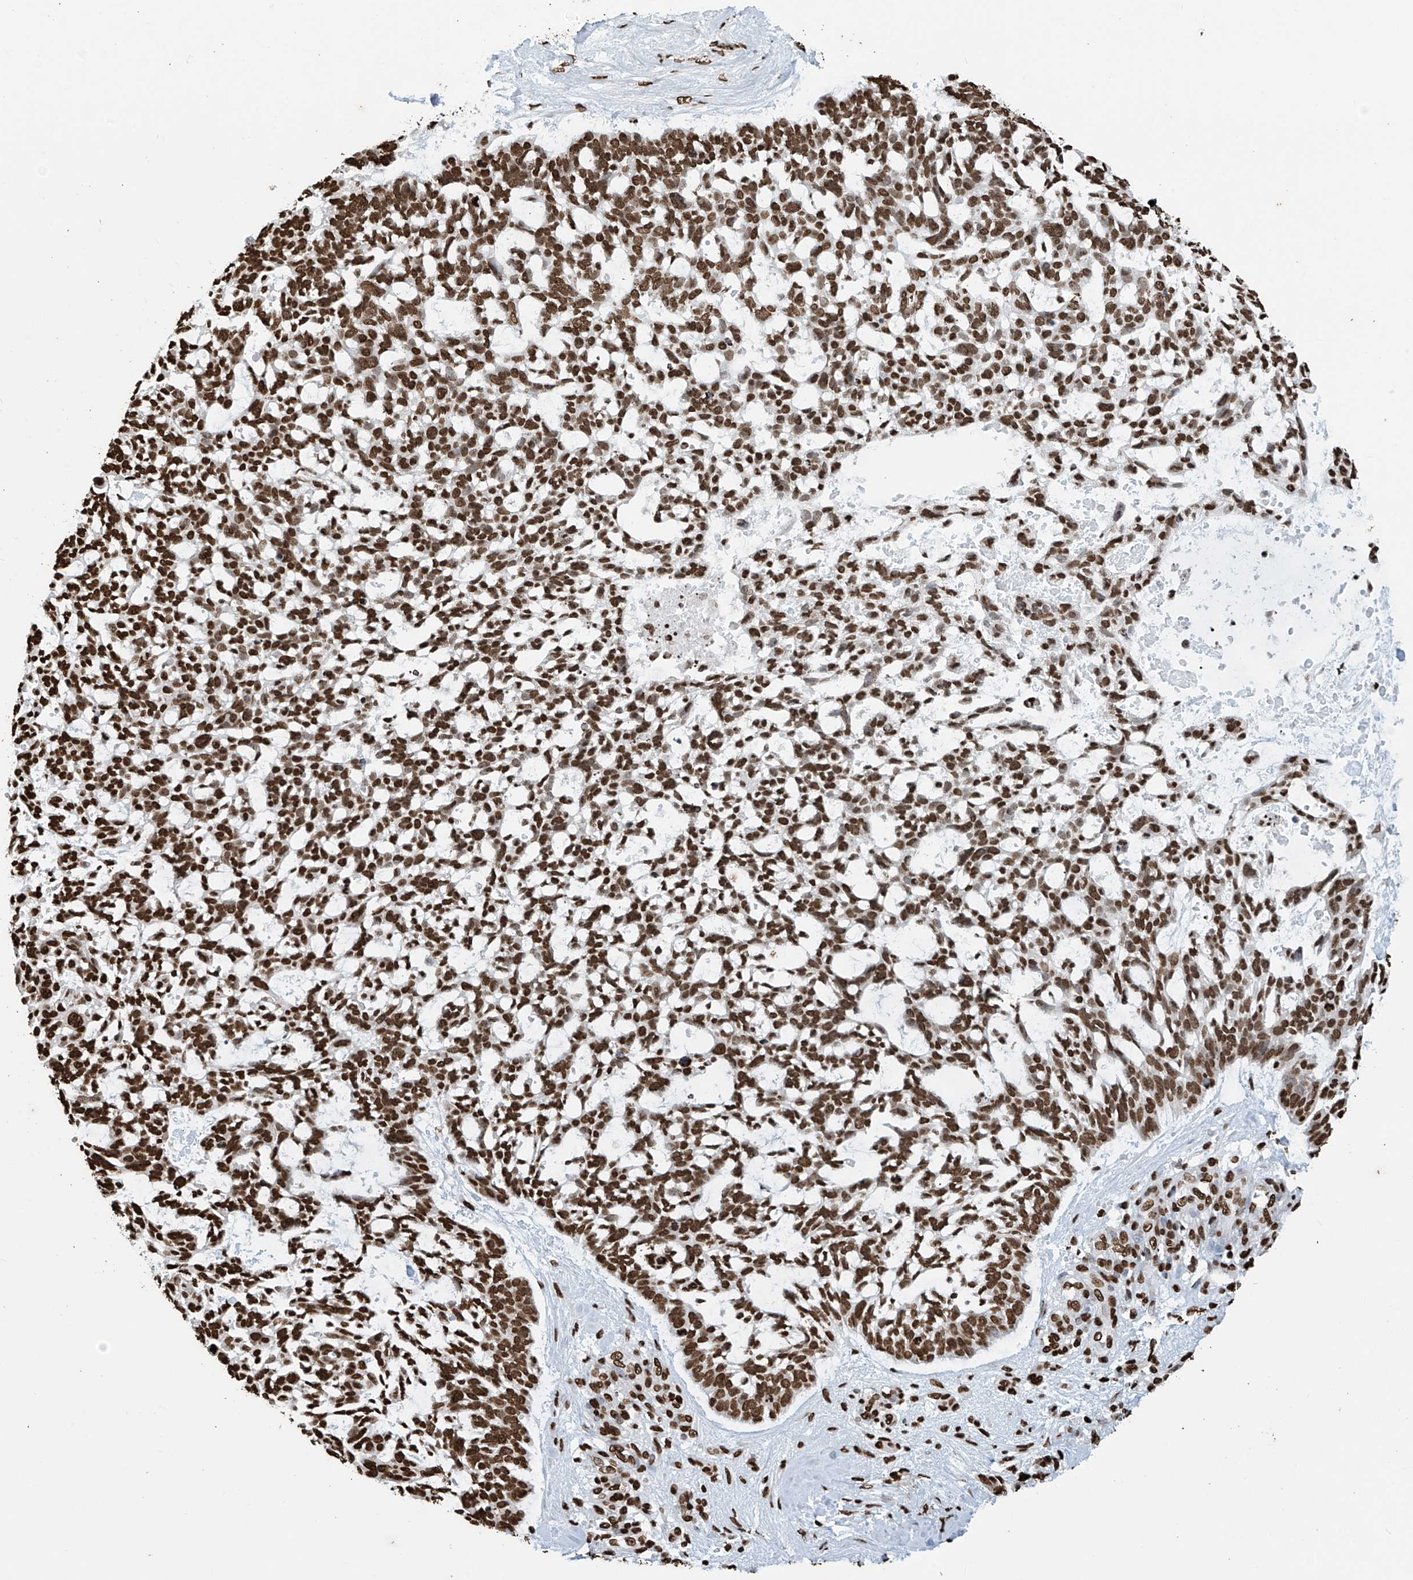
{"staining": {"intensity": "strong", "quantity": ">75%", "location": "nuclear"}, "tissue": "skin cancer", "cell_type": "Tumor cells", "image_type": "cancer", "snomed": [{"axis": "morphology", "description": "Basal cell carcinoma"}, {"axis": "topography", "description": "Skin"}], "caption": "Protein expression analysis of basal cell carcinoma (skin) shows strong nuclear positivity in about >75% of tumor cells.", "gene": "DPPA2", "patient": {"sex": "male", "age": 88}}